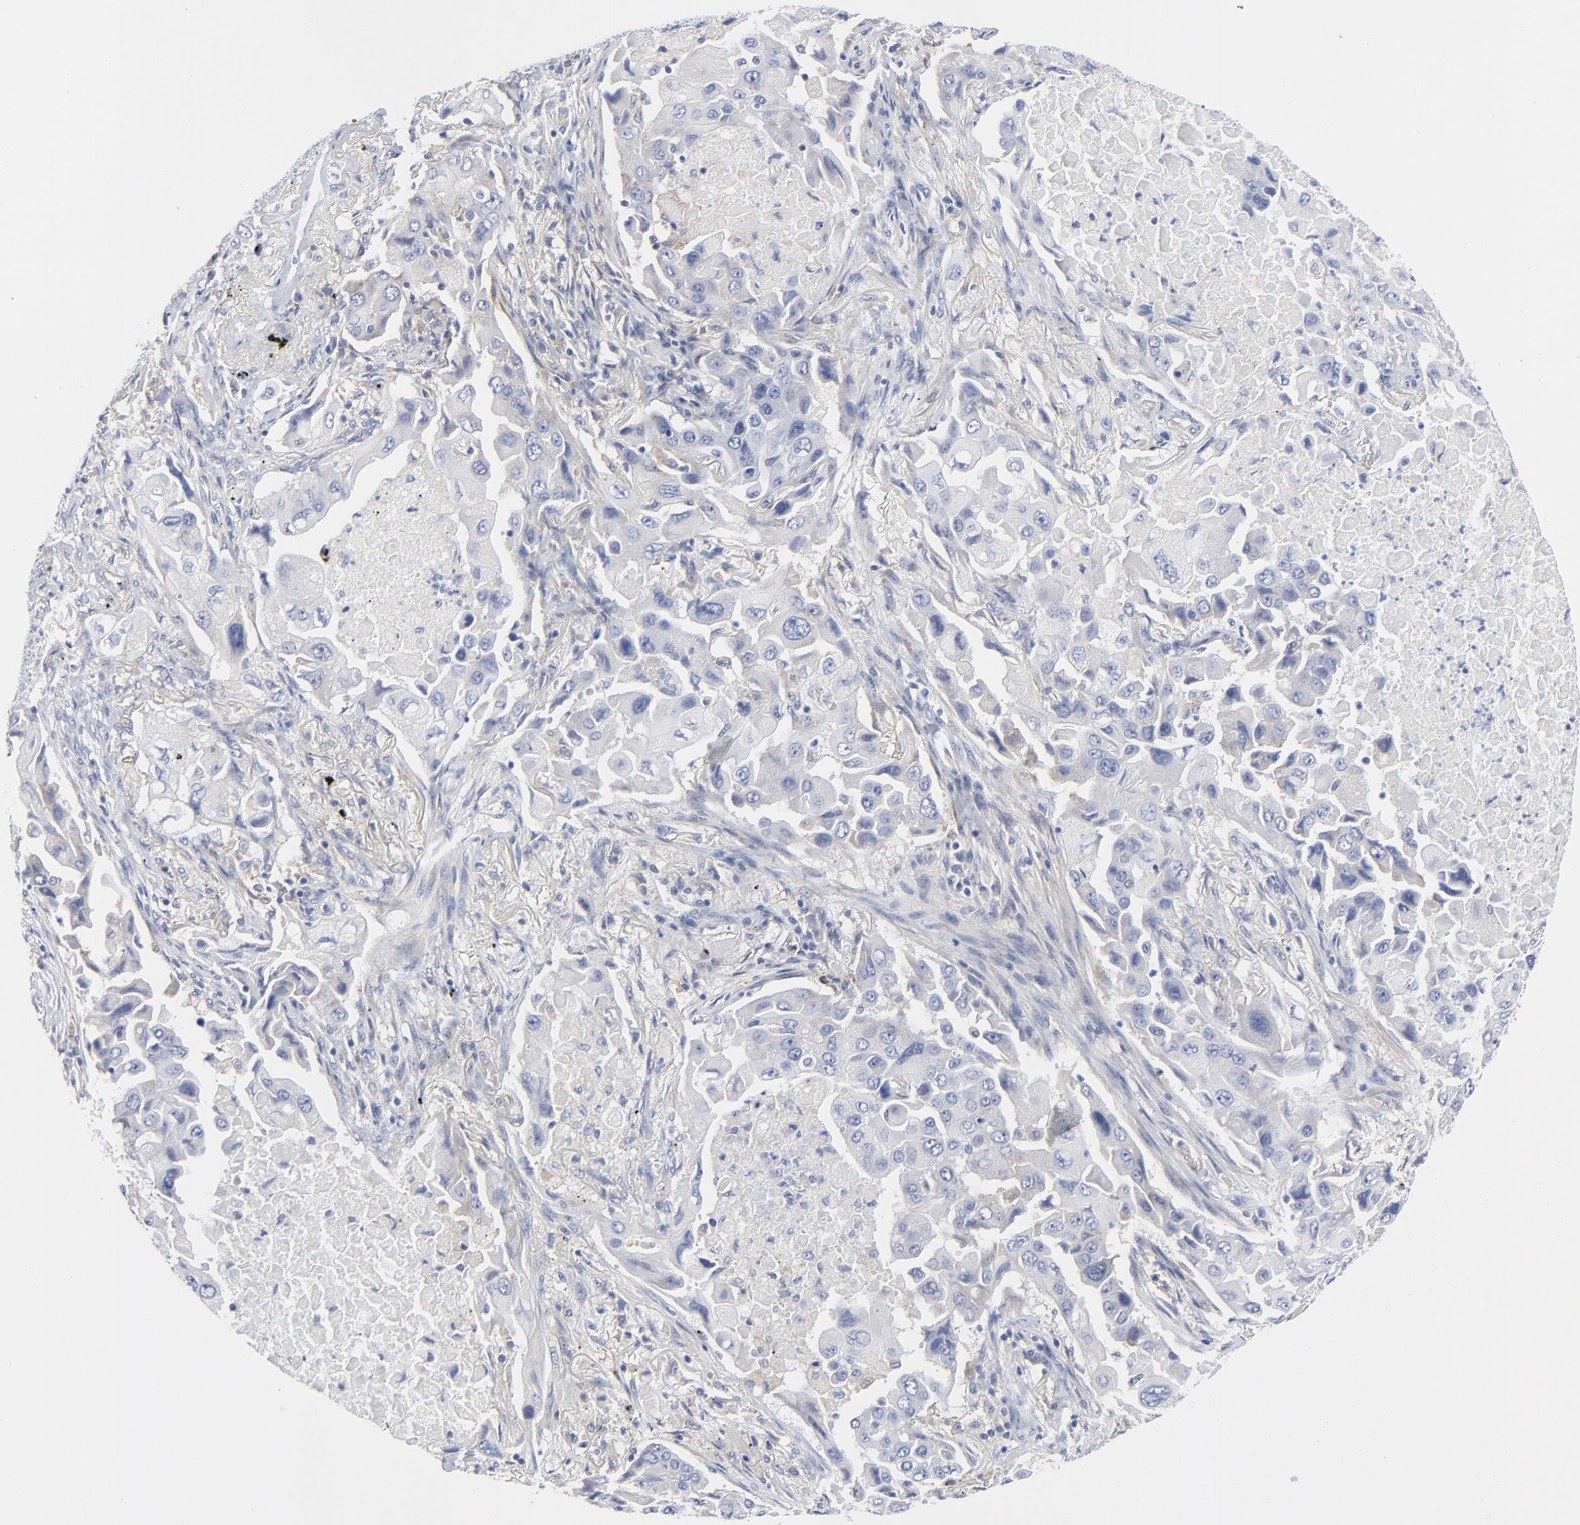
{"staining": {"intensity": "negative", "quantity": "none", "location": "none"}, "tissue": "lung cancer", "cell_type": "Tumor cells", "image_type": "cancer", "snomed": [{"axis": "morphology", "description": "Adenocarcinoma, NOS"}, {"axis": "topography", "description": "Lung"}], "caption": "This micrograph is of lung adenocarcinoma stained with immunohistochemistry (IHC) to label a protein in brown with the nuclei are counter-stained blue. There is no expression in tumor cells.", "gene": "STAT2", "patient": {"sex": "female", "age": 65}}